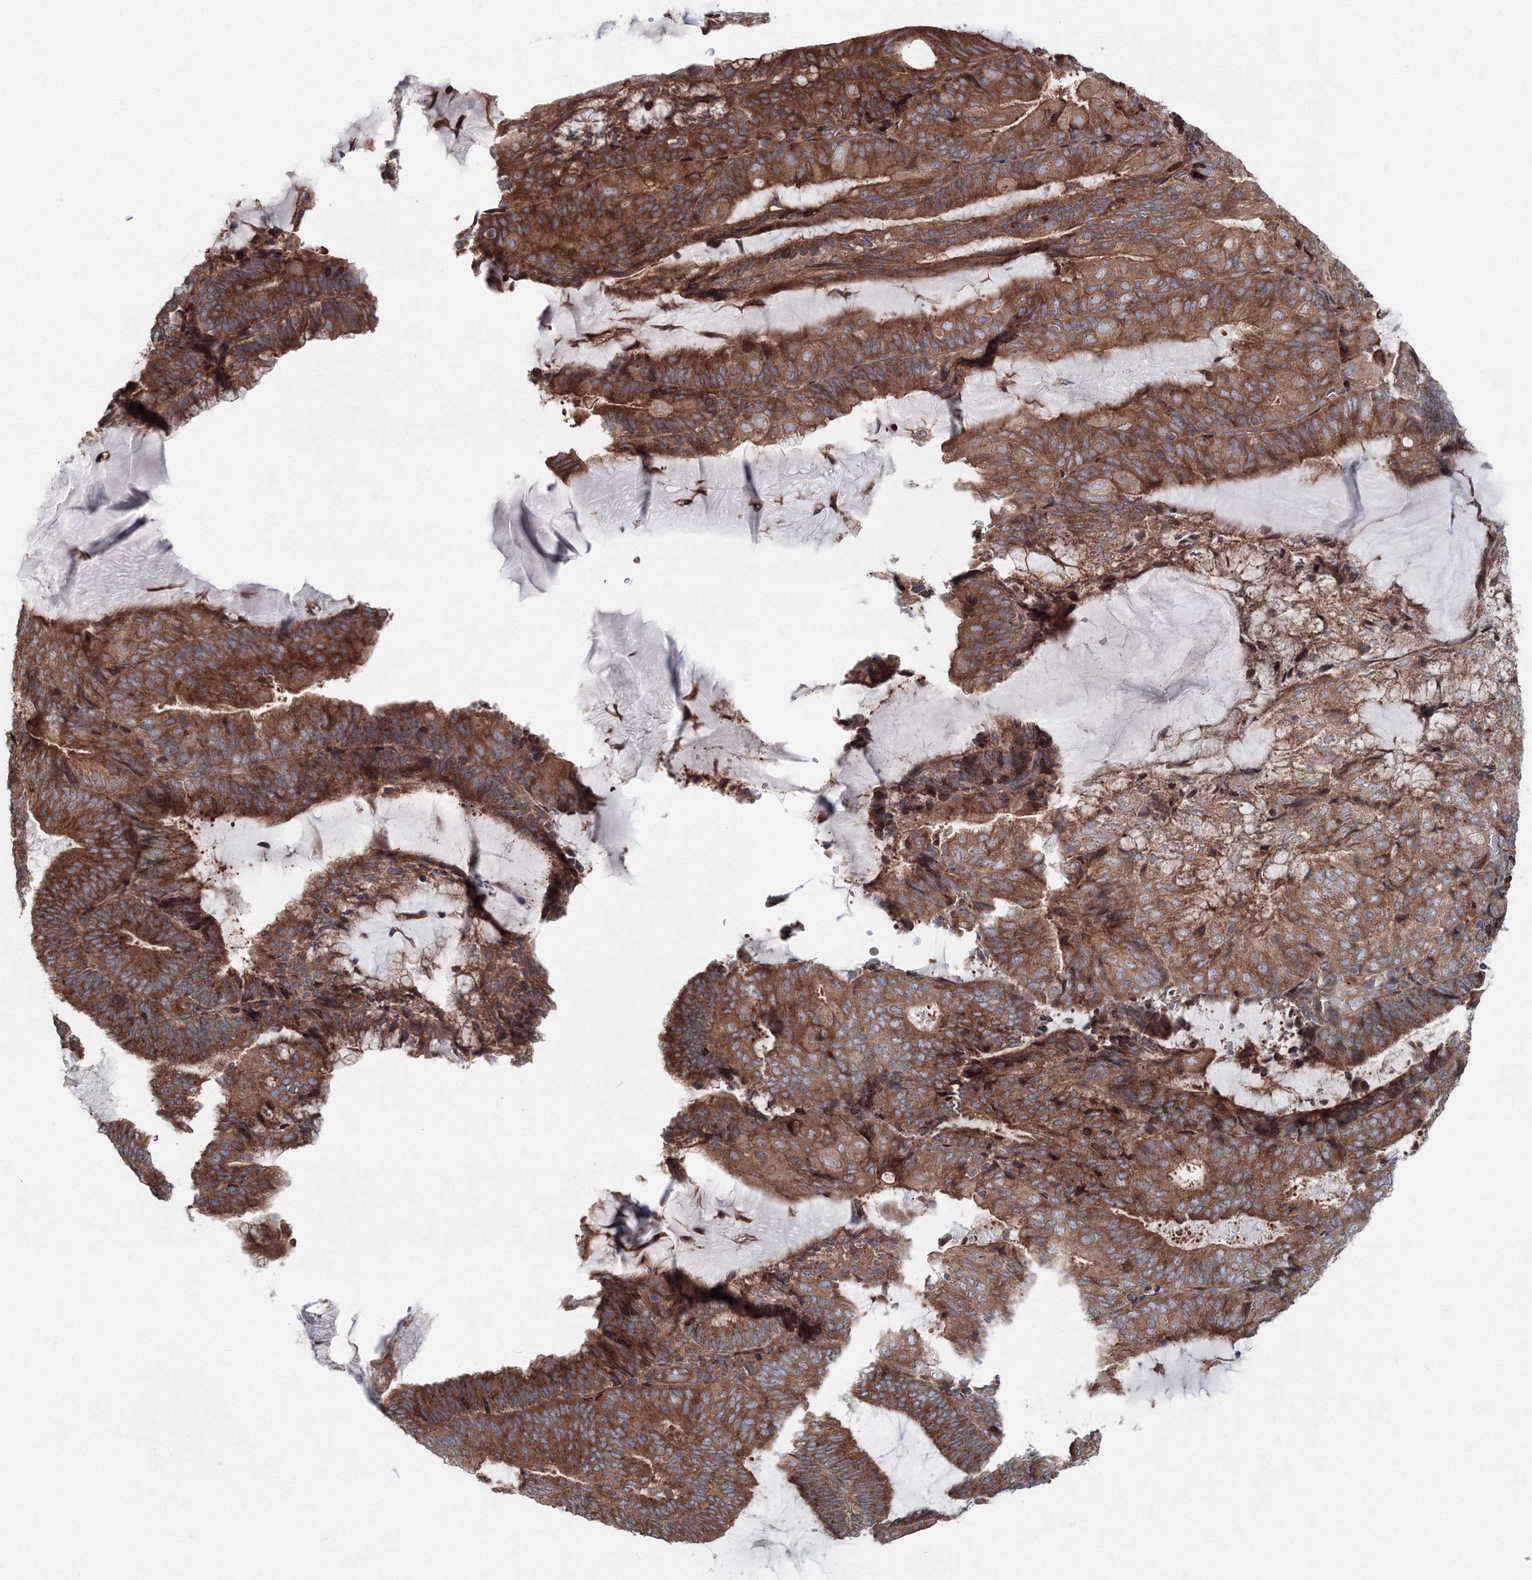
{"staining": {"intensity": "moderate", "quantity": ">75%", "location": "cytoplasmic/membranous"}, "tissue": "endometrial cancer", "cell_type": "Tumor cells", "image_type": "cancer", "snomed": [{"axis": "morphology", "description": "Adenocarcinoma, NOS"}, {"axis": "topography", "description": "Endometrium"}], "caption": "Immunohistochemical staining of human adenocarcinoma (endometrial) displays medium levels of moderate cytoplasmic/membranous protein staining in about >75% of tumor cells.", "gene": "EXOC1", "patient": {"sex": "female", "age": 81}}